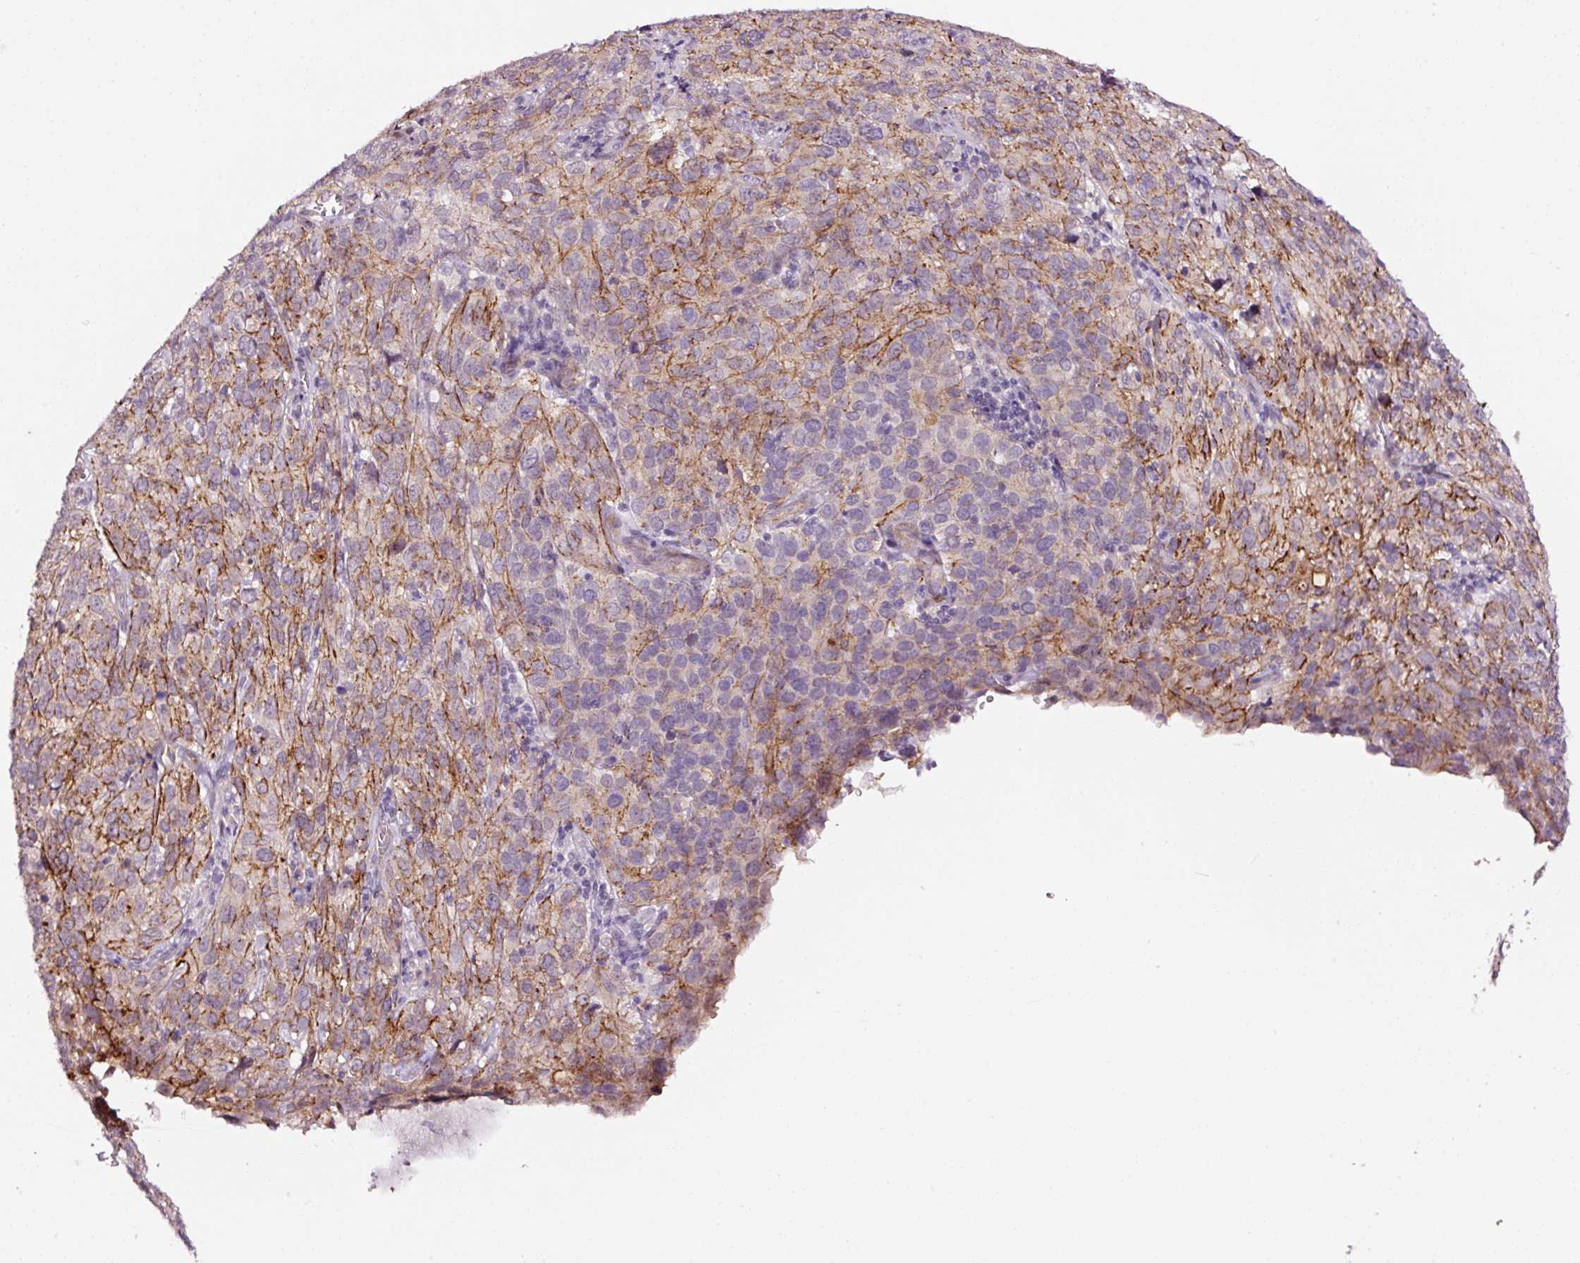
{"staining": {"intensity": "moderate", "quantity": "<25%", "location": "cytoplasmic/membranous"}, "tissue": "cervical cancer", "cell_type": "Tumor cells", "image_type": "cancer", "snomed": [{"axis": "morphology", "description": "Squamous cell carcinoma, NOS"}, {"axis": "topography", "description": "Cervix"}], "caption": "A brown stain shows moderate cytoplasmic/membranous positivity of a protein in human cervical squamous cell carcinoma tumor cells.", "gene": "ABCB4", "patient": {"sex": "female", "age": 51}}